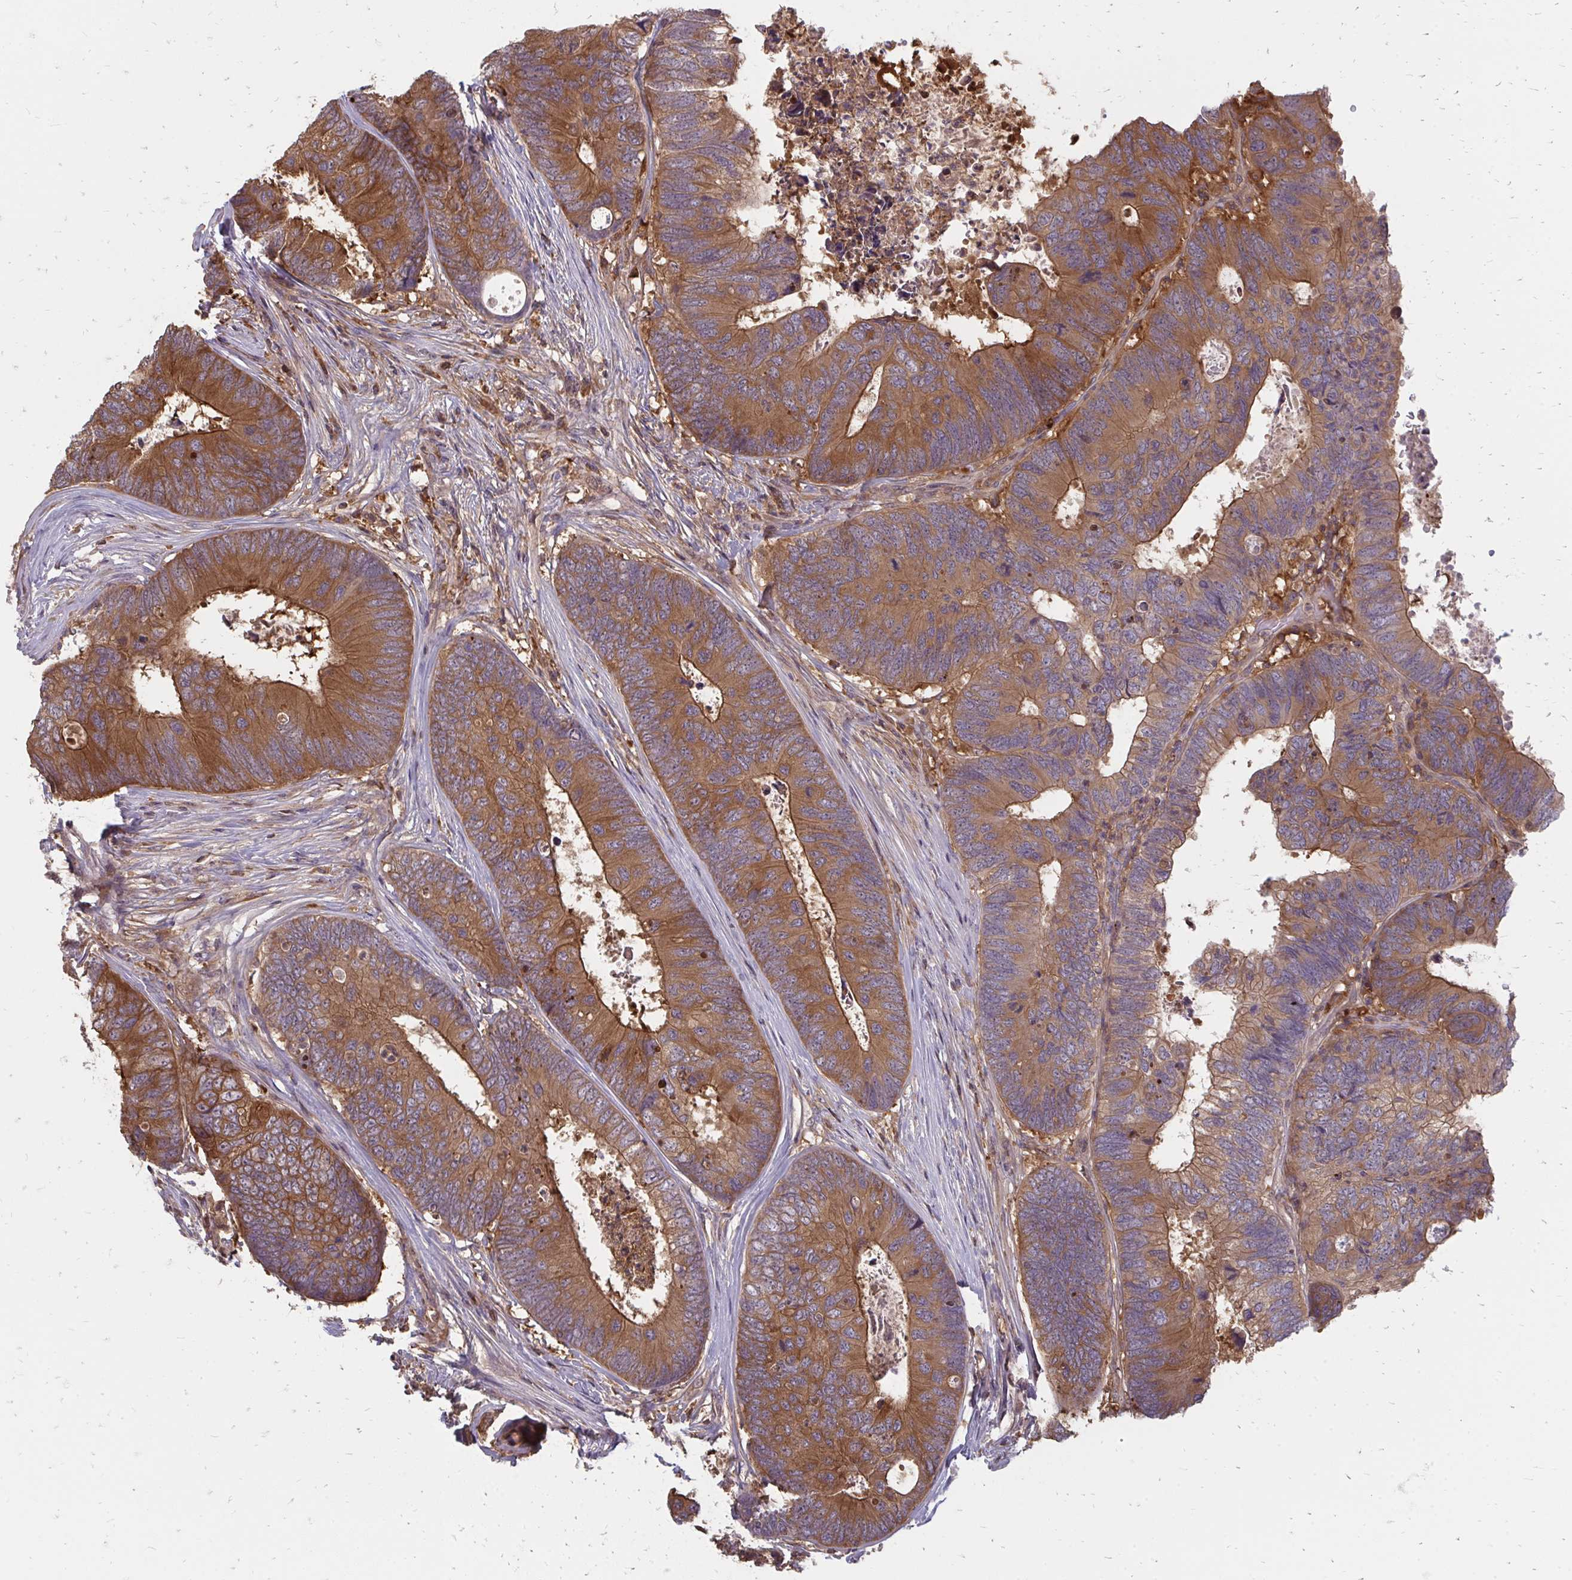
{"staining": {"intensity": "moderate", "quantity": ">75%", "location": "cytoplasmic/membranous"}, "tissue": "colorectal cancer", "cell_type": "Tumor cells", "image_type": "cancer", "snomed": [{"axis": "morphology", "description": "Adenocarcinoma, NOS"}, {"axis": "topography", "description": "Colon"}], "caption": "The immunohistochemical stain highlights moderate cytoplasmic/membranous staining in tumor cells of colorectal cancer tissue. The staining was performed using DAB (3,3'-diaminobenzidine), with brown indicating positive protein expression. Nuclei are stained blue with hematoxylin.", "gene": "ZNF285", "patient": {"sex": "female", "age": 67}}